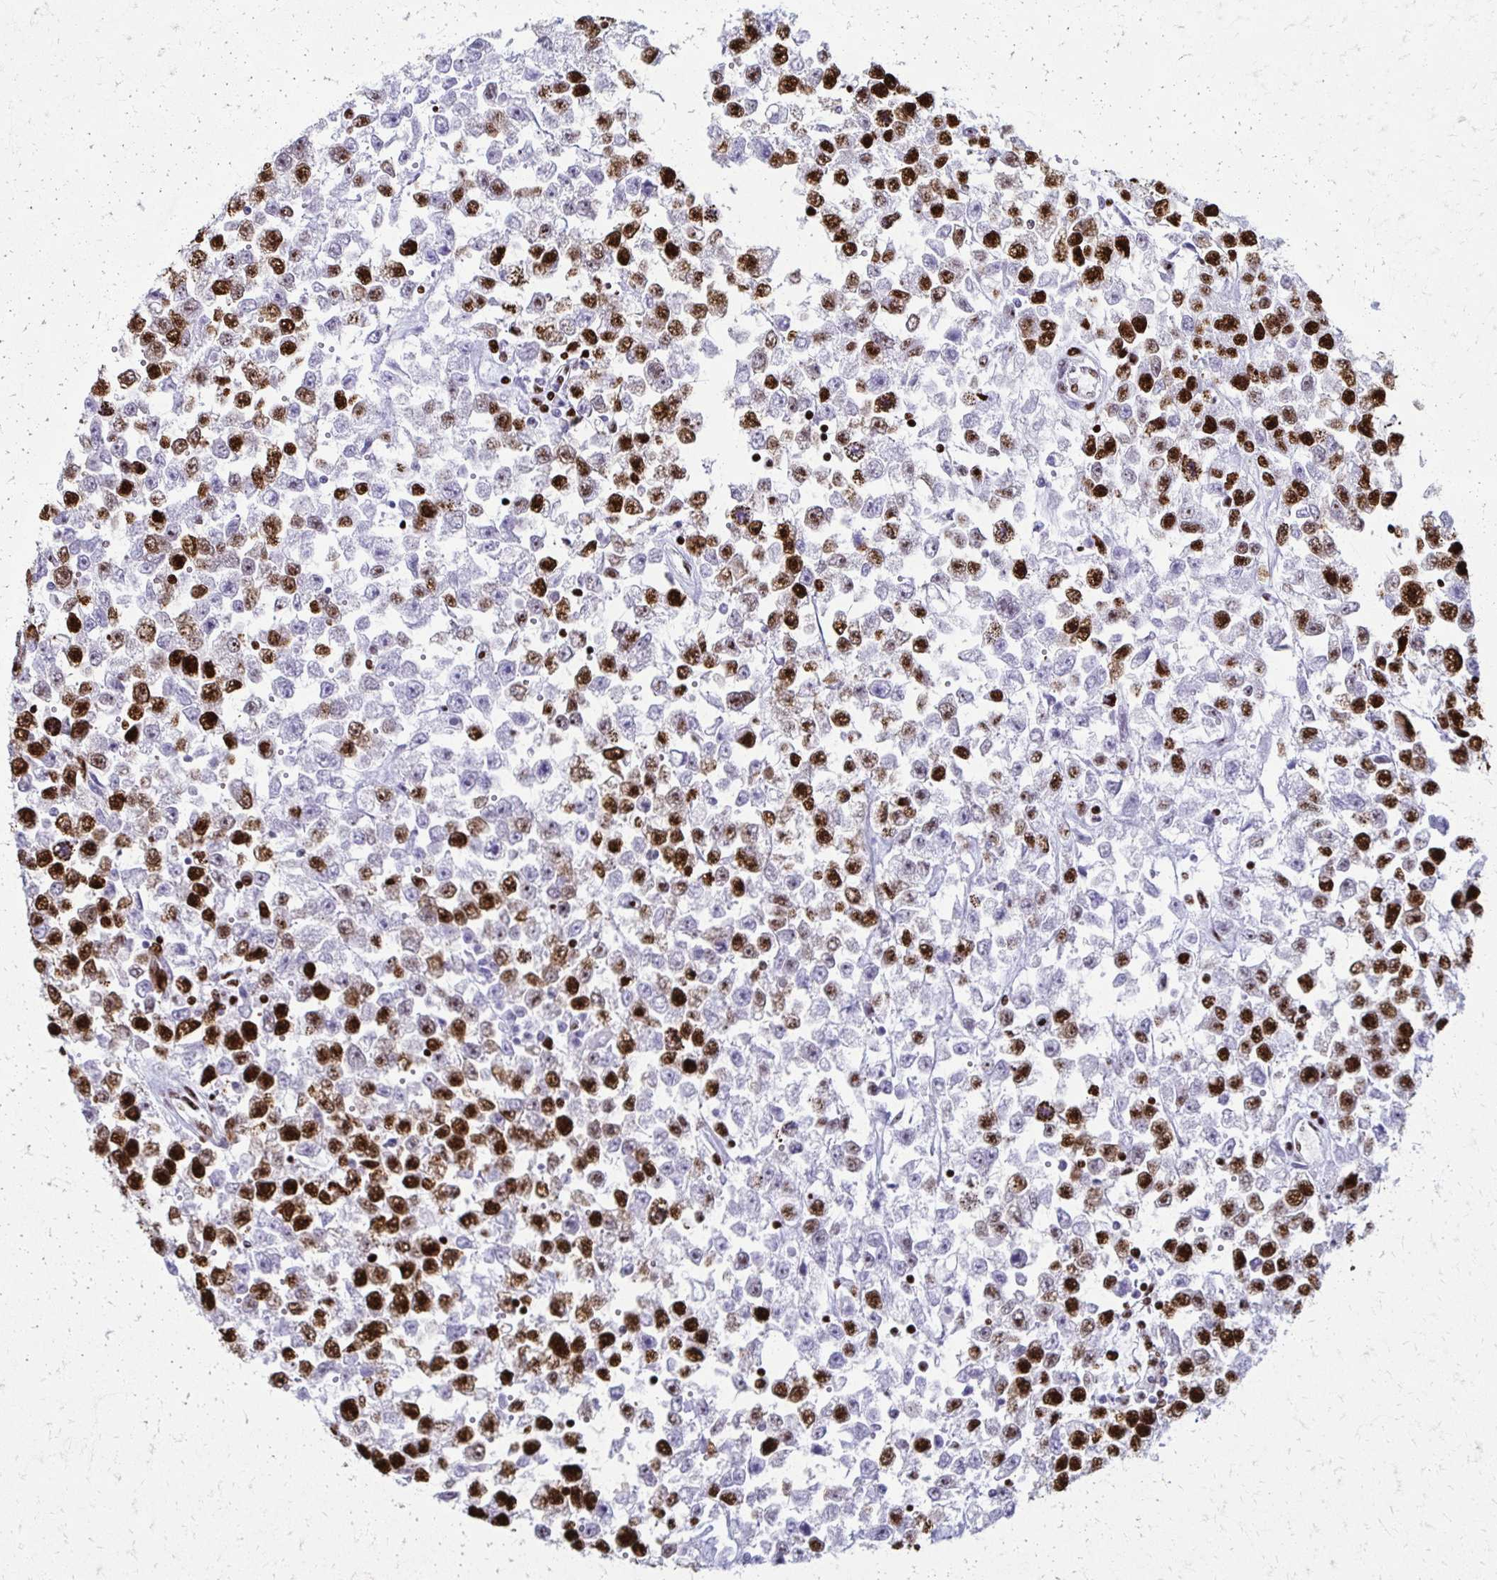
{"staining": {"intensity": "strong", "quantity": "25%-75%", "location": "nuclear"}, "tissue": "testis cancer", "cell_type": "Tumor cells", "image_type": "cancer", "snomed": [{"axis": "morphology", "description": "Seminoma, NOS"}, {"axis": "topography", "description": "Testis"}], "caption": "Strong nuclear staining for a protein is seen in about 25%-75% of tumor cells of testis seminoma using IHC.", "gene": "NONO", "patient": {"sex": "male", "age": 34}}